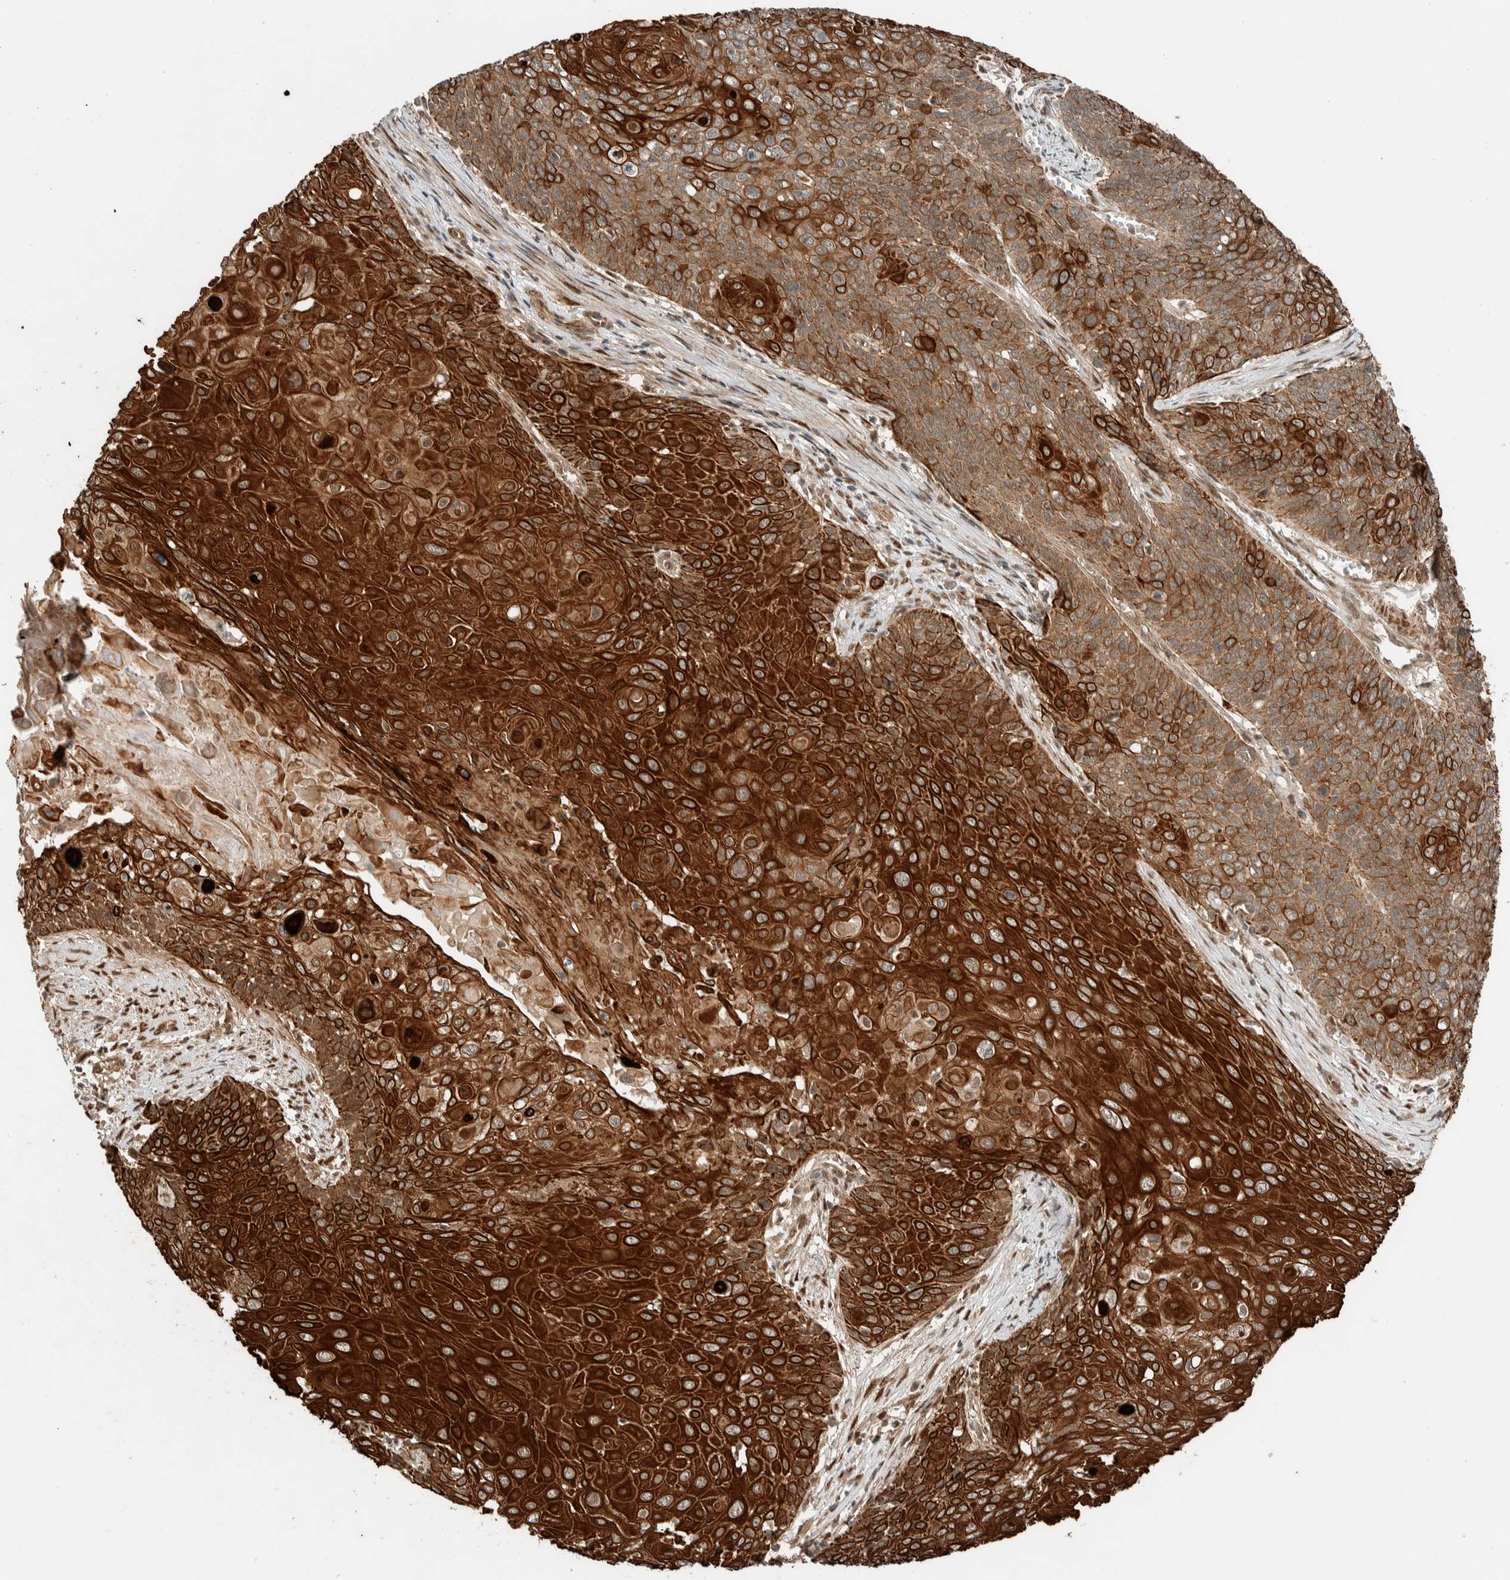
{"staining": {"intensity": "strong", "quantity": ">75%", "location": "cytoplasmic/membranous"}, "tissue": "cervical cancer", "cell_type": "Tumor cells", "image_type": "cancer", "snomed": [{"axis": "morphology", "description": "Squamous cell carcinoma, NOS"}, {"axis": "topography", "description": "Cervix"}], "caption": "Cervical cancer tissue exhibits strong cytoplasmic/membranous staining in about >75% of tumor cells, visualized by immunohistochemistry.", "gene": "STXBP4", "patient": {"sex": "female", "age": 39}}